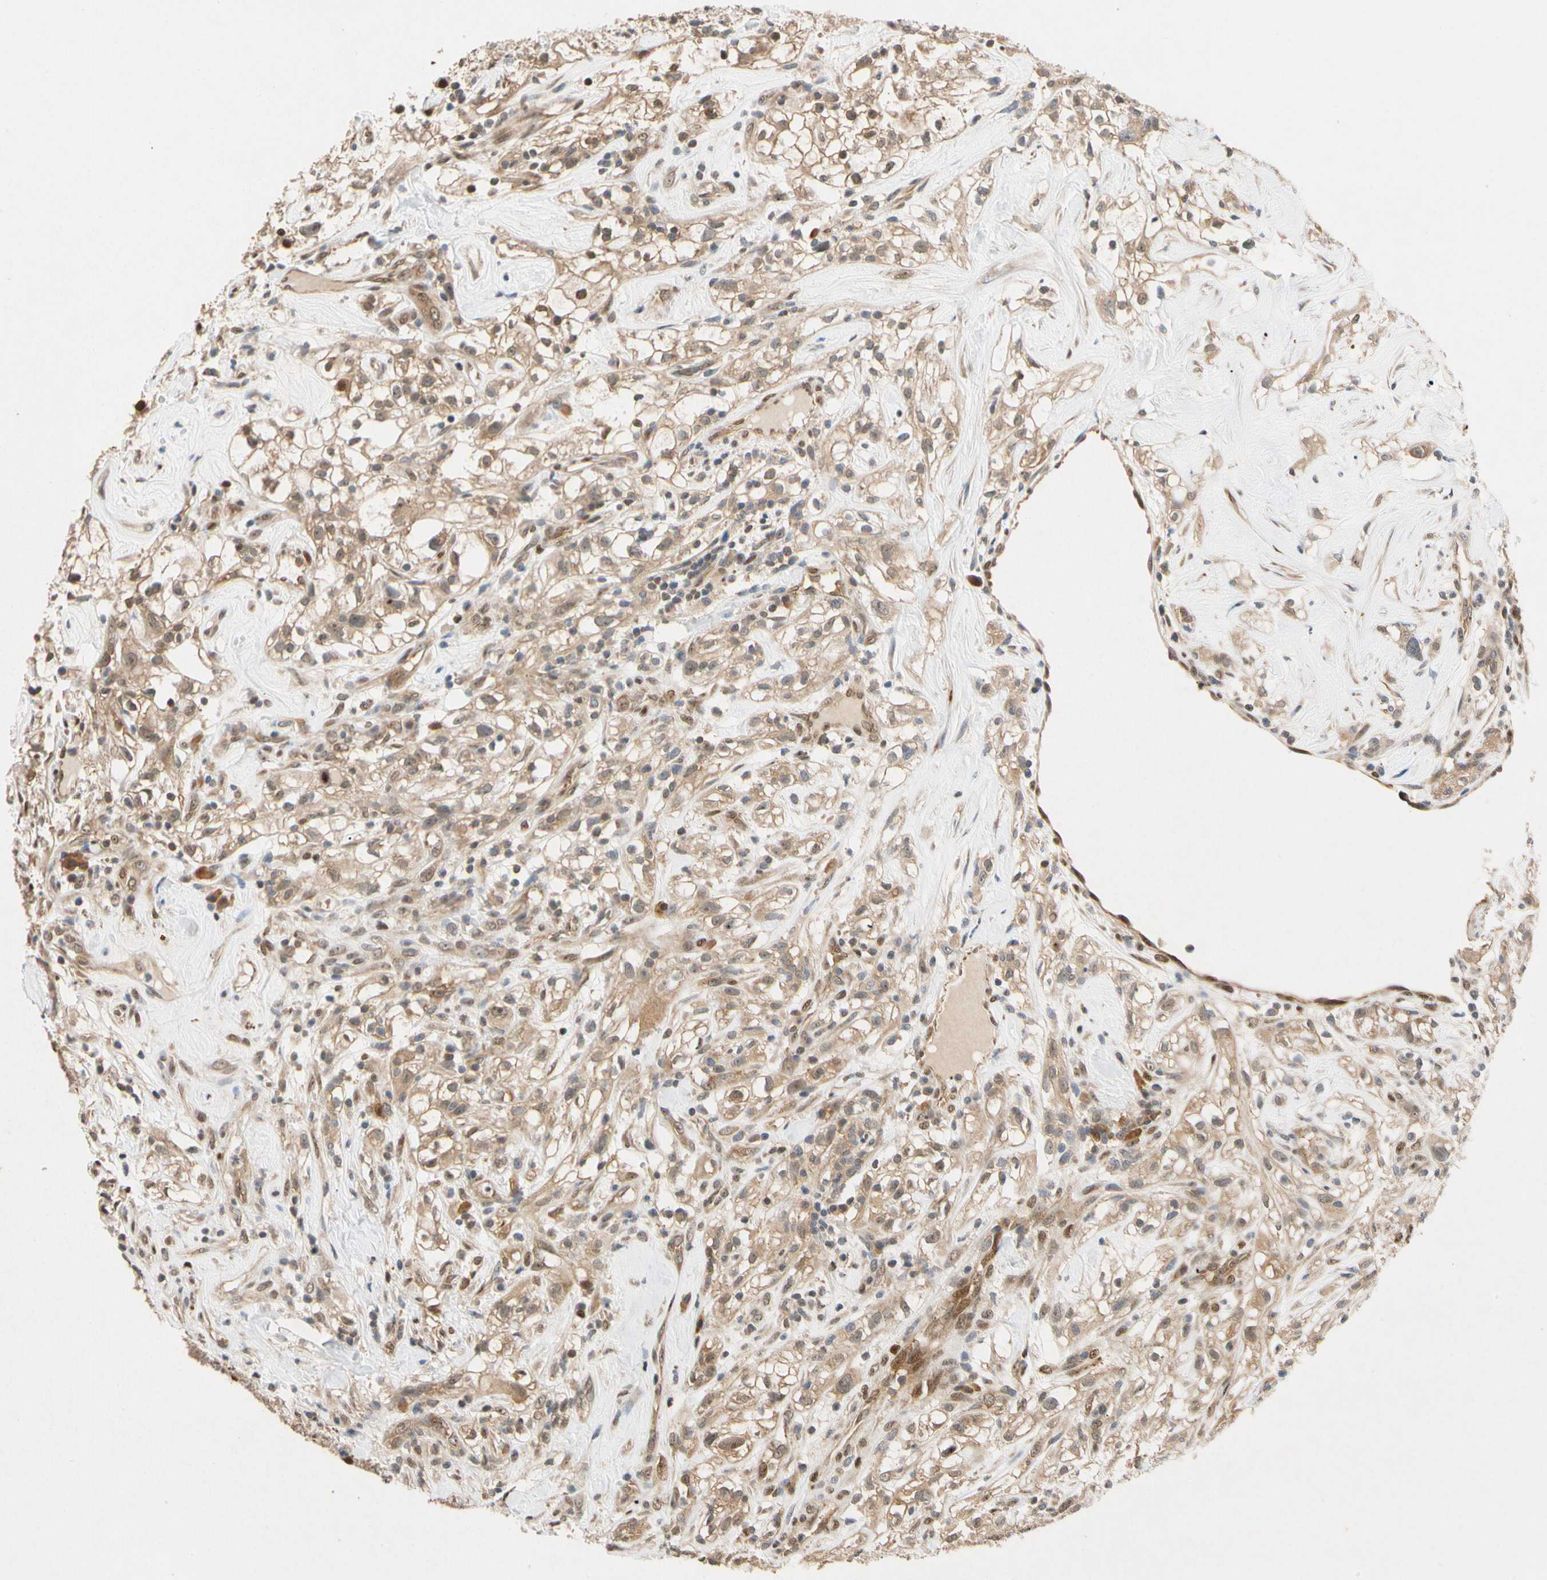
{"staining": {"intensity": "weak", "quantity": ">75%", "location": "cytoplasmic/membranous"}, "tissue": "renal cancer", "cell_type": "Tumor cells", "image_type": "cancer", "snomed": [{"axis": "morphology", "description": "Adenocarcinoma, NOS"}, {"axis": "topography", "description": "Kidney"}], "caption": "Renal cancer tissue shows weak cytoplasmic/membranous staining in approximately >75% of tumor cells", "gene": "EIF1AX", "patient": {"sex": "female", "age": 60}}